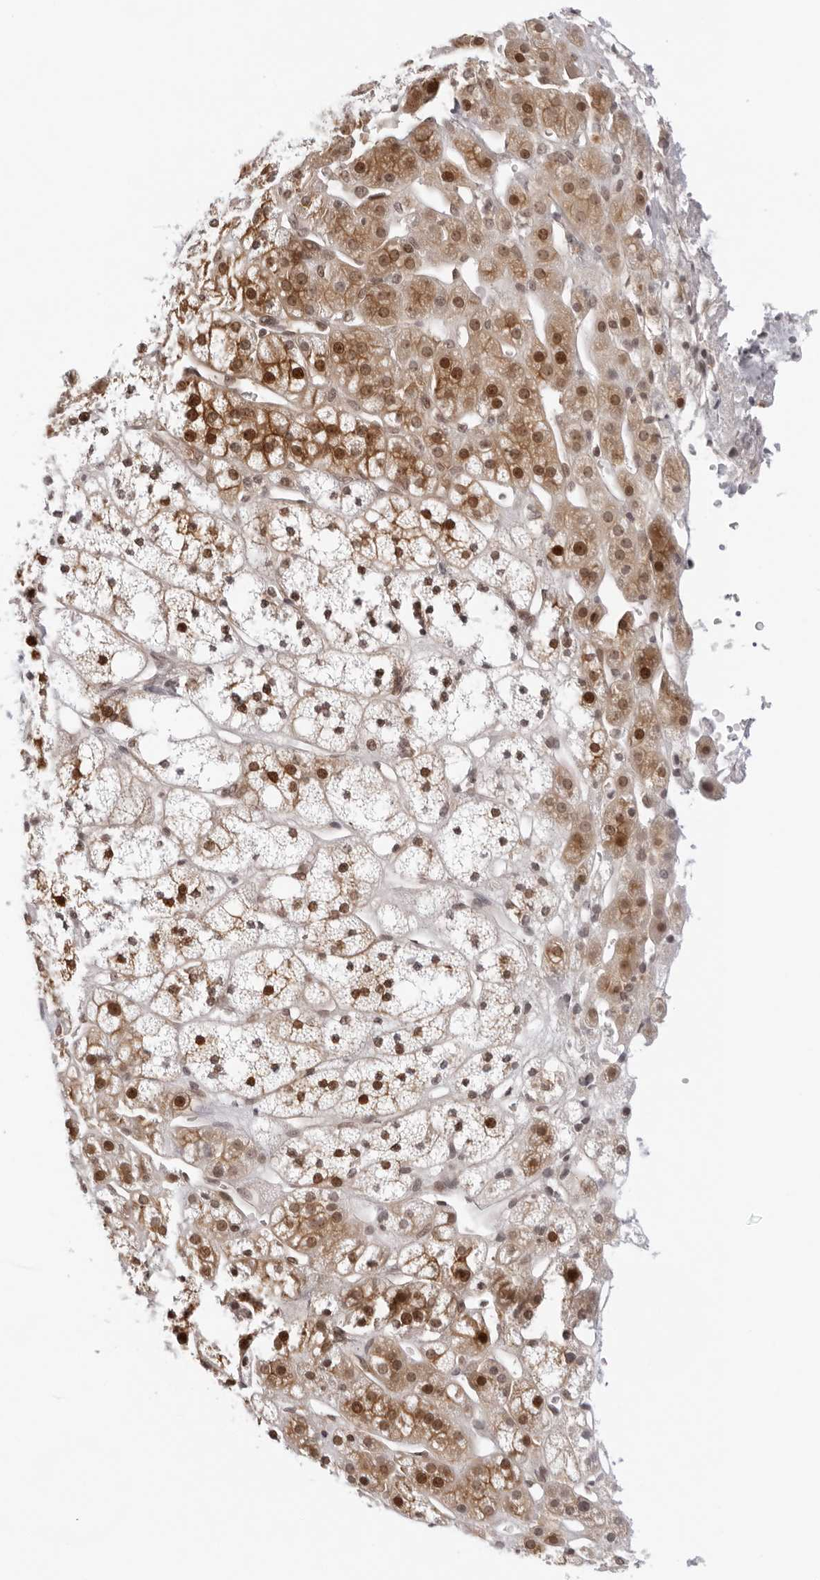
{"staining": {"intensity": "moderate", "quantity": ">75%", "location": "cytoplasmic/membranous,nuclear"}, "tissue": "adrenal gland", "cell_type": "Glandular cells", "image_type": "normal", "snomed": [{"axis": "morphology", "description": "Normal tissue, NOS"}, {"axis": "topography", "description": "Adrenal gland"}], "caption": "Glandular cells show moderate cytoplasmic/membranous,nuclear positivity in about >75% of cells in unremarkable adrenal gland.", "gene": "ITGB3BP", "patient": {"sex": "male", "age": 56}}